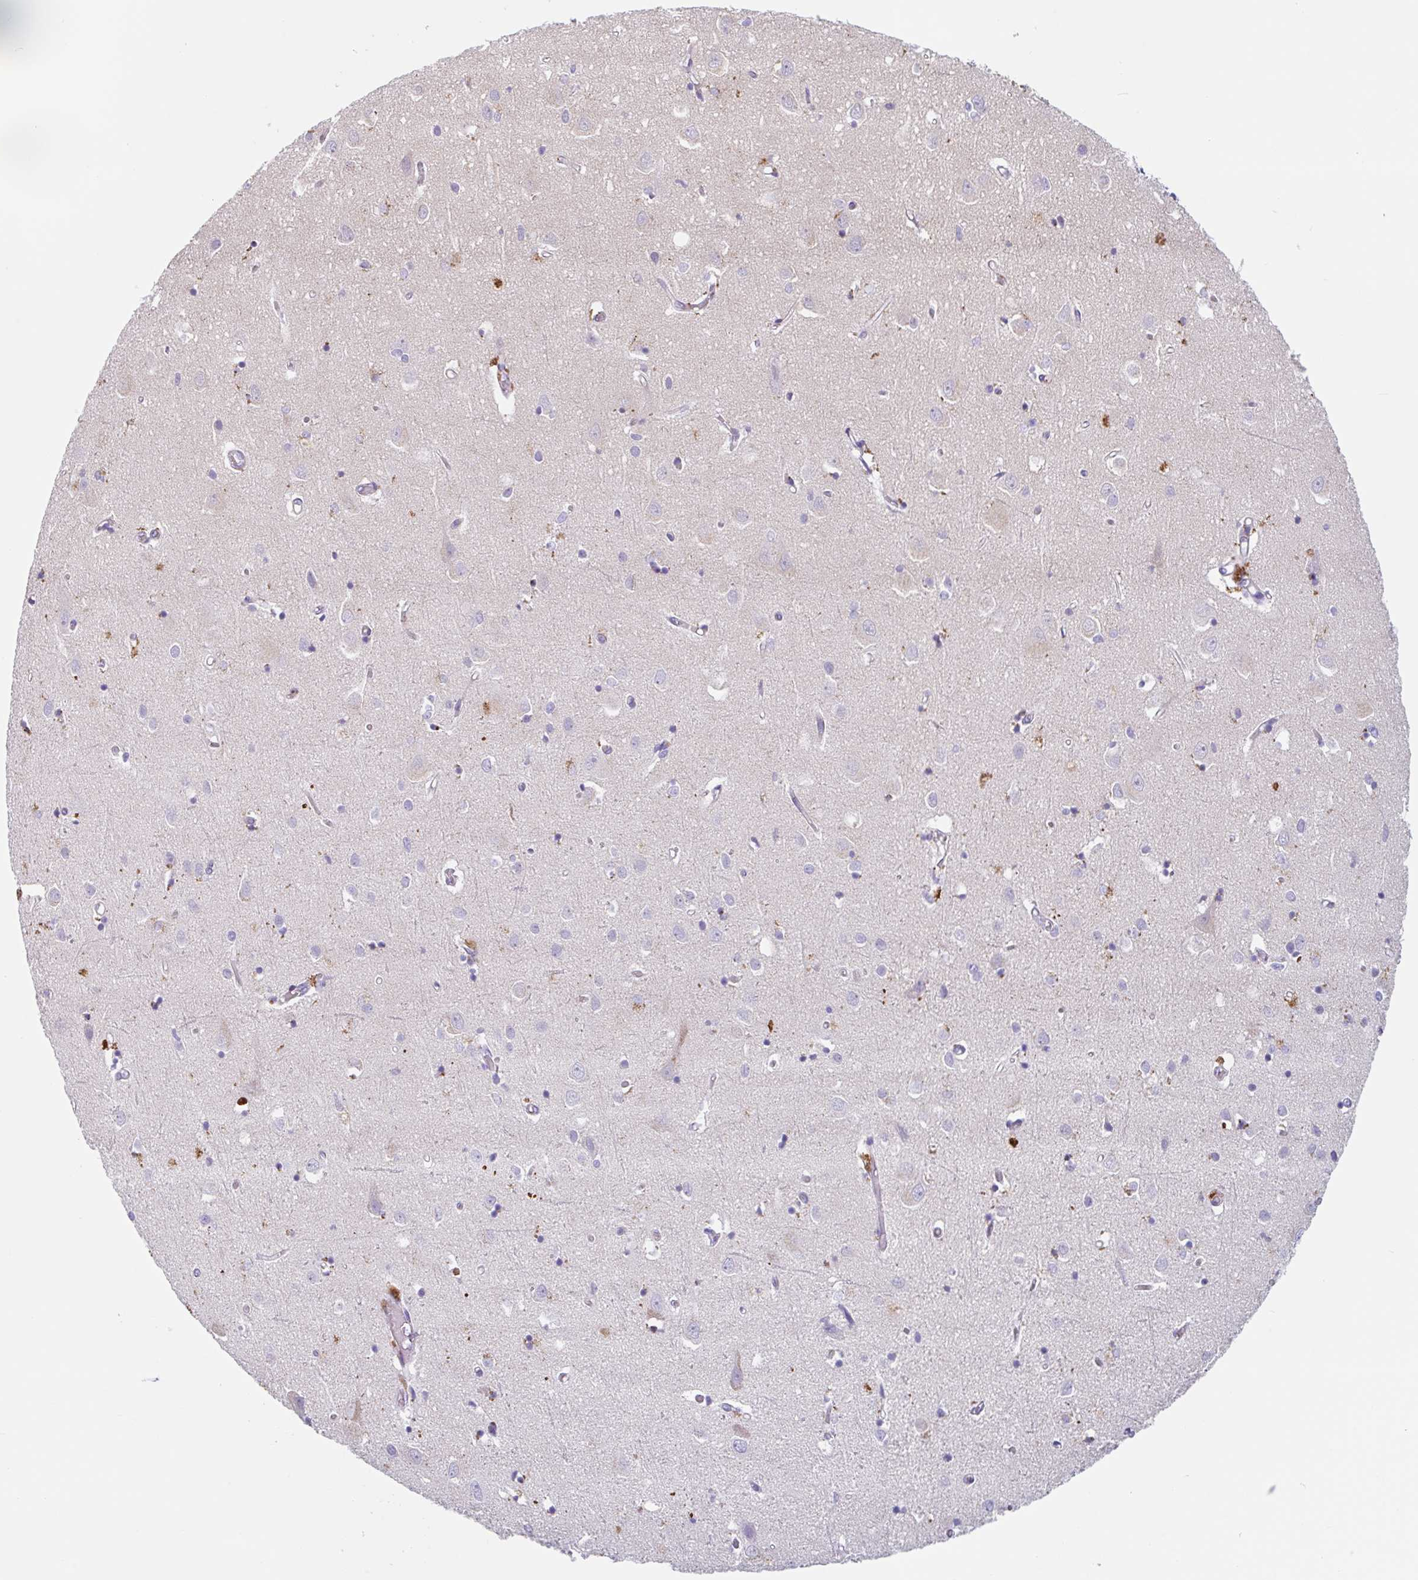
{"staining": {"intensity": "negative", "quantity": "none", "location": "none"}, "tissue": "cerebral cortex", "cell_type": "Endothelial cells", "image_type": "normal", "snomed": [{"axis": "morphology", "description": "Normal tissue, NOS"}, {"axis": "topography", "description": "Cerebral cortex"}], "caption": "Micrograph shows no protein expression in endothelial cells of normal cerebral cortex.", "gene": "LENG9", "patient": {"sex": "male", "age": 70}}